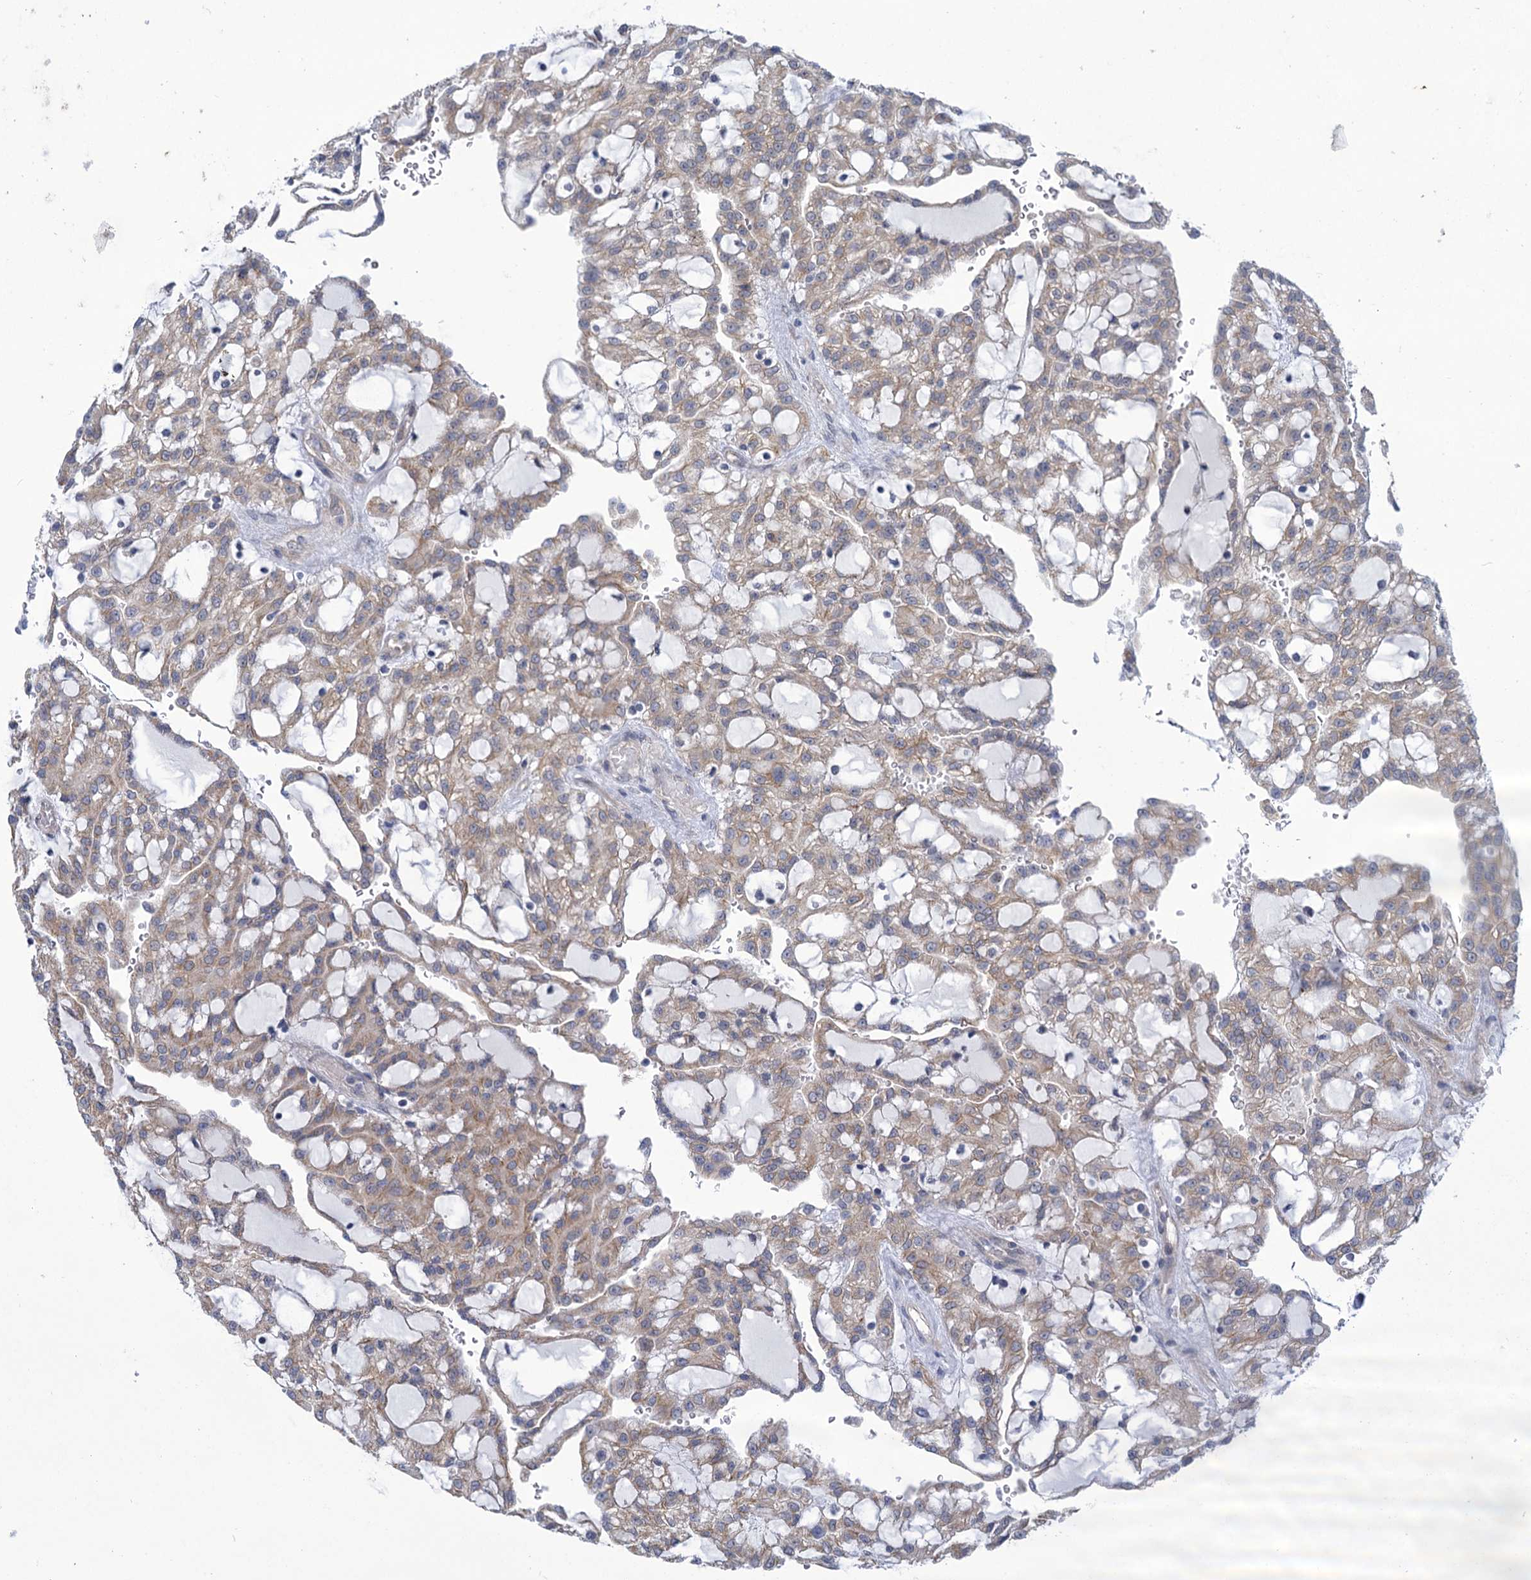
{"staining": {"intensity": "weak", "quantity": "25%-75%", "location": "cytoplasmic/membranous"}, "tissue": "renal cancer", "cell_type": "Tumor cells", "image_type": "cancer", "snomed": [{"axis": "morphology", "description": "Adenocarcinoma, NOS"}, {"axis": "topography", "description": "Kidney"}], "caption": "High-power microscopy captured an immunohistochemistry micrograph of renal cancer (adenocarcinoma), revealing weak cytoplasmic/membranous positivity in approximately 25%-75% of tumor cells. (DAB IHC, brown staining for protein, blue staining for nuclei).", "gene": "MBLAC2", "patient": {"sex": "male", "age": 63}}